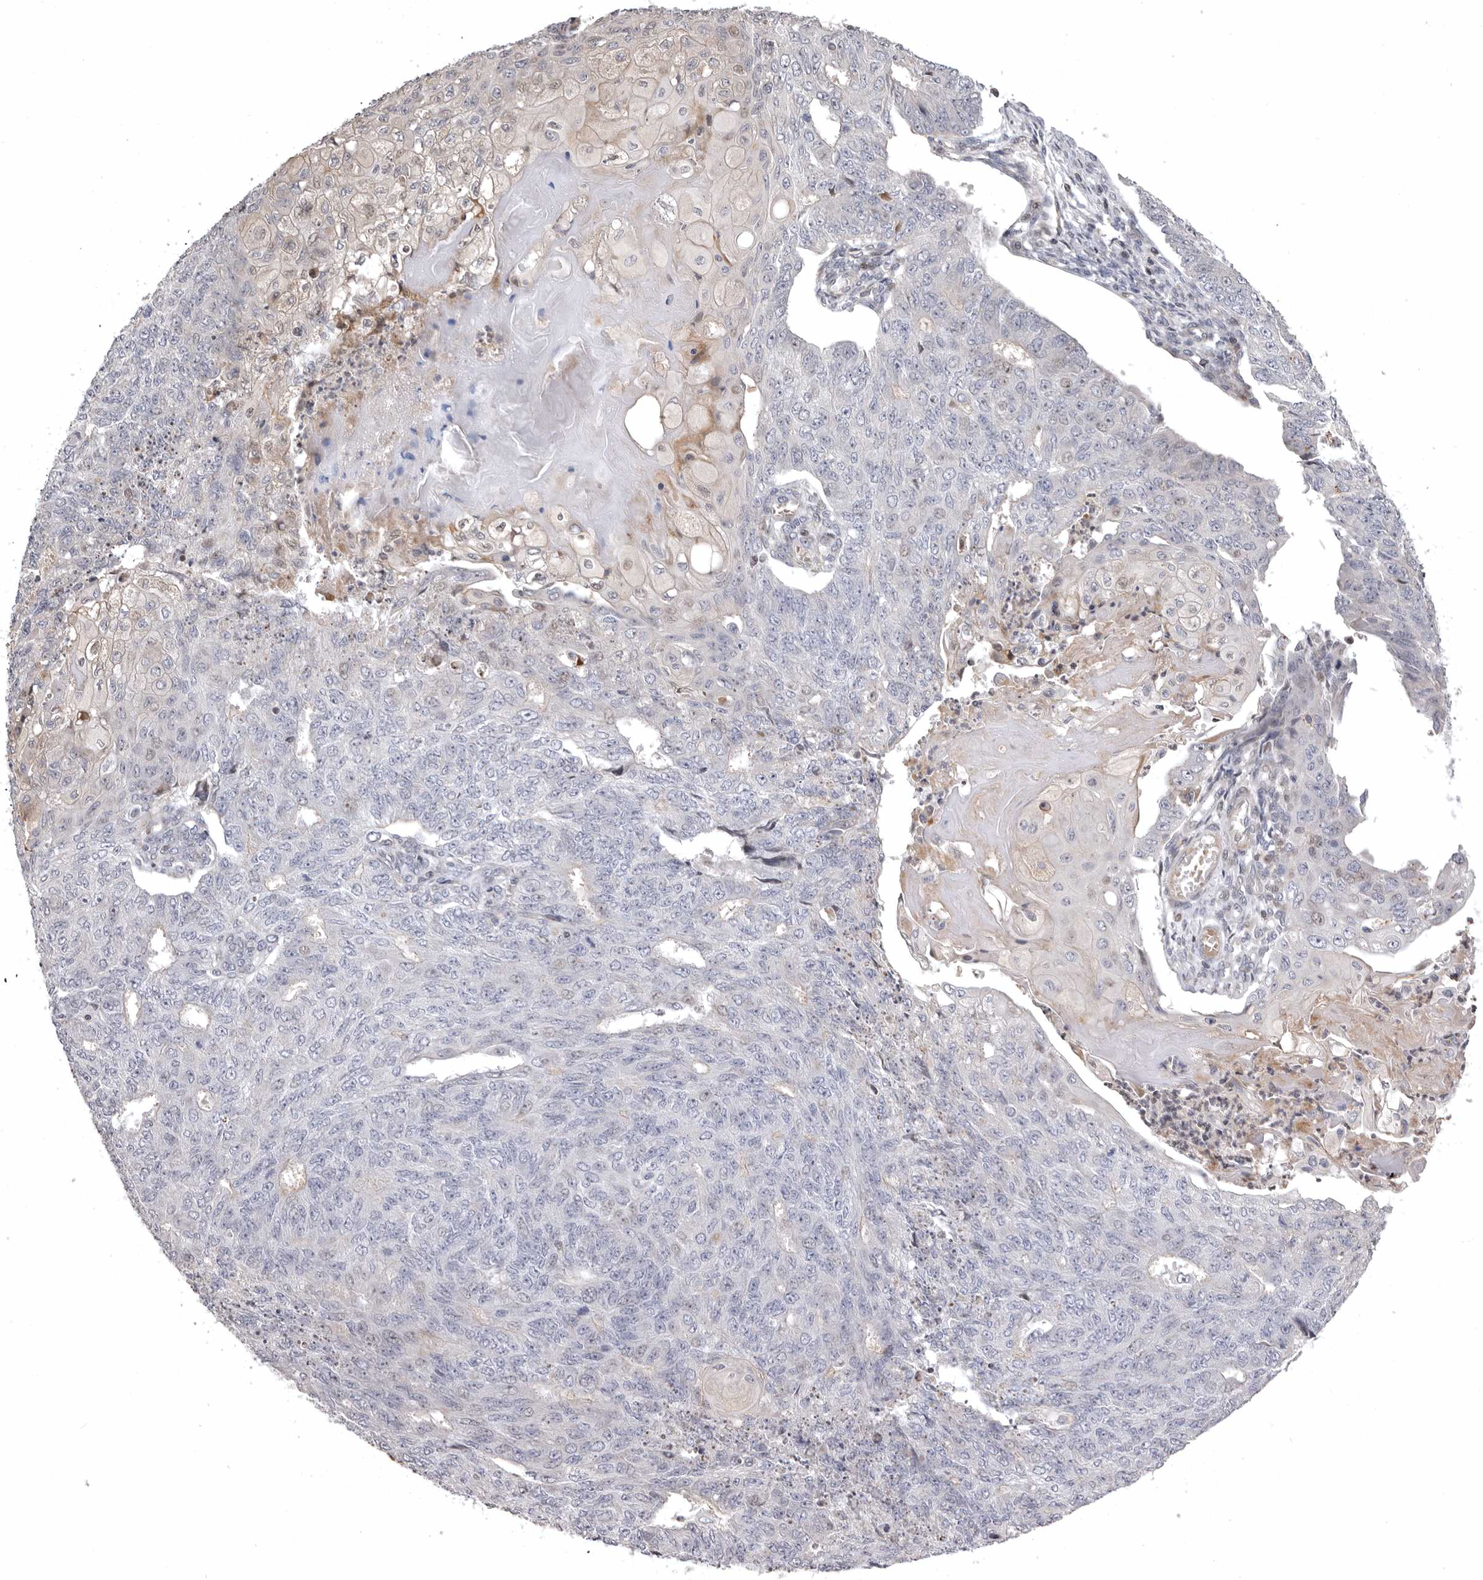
{"staining": {"intensity": "negative", "quantity": "none", "location": "none"}, "tissue": "endometrial cancer", "cell_type": "Tumor cells", "image_type": "cancer", "snomed": [{"axis": "morphology", "description": "Adenocarcinoma, NOS"}, {"axis": "topography", "description": "Endometrium"}], "caption": "This micrograph is of endometrial adenocarcinoma stained with immunohistochemistry to label a protein in brown with the nuclei are counter-stained blue. There is no staining in tumor cells.", "gene": "AZIN1", "patient": {"sex": "female", "age": 32}}